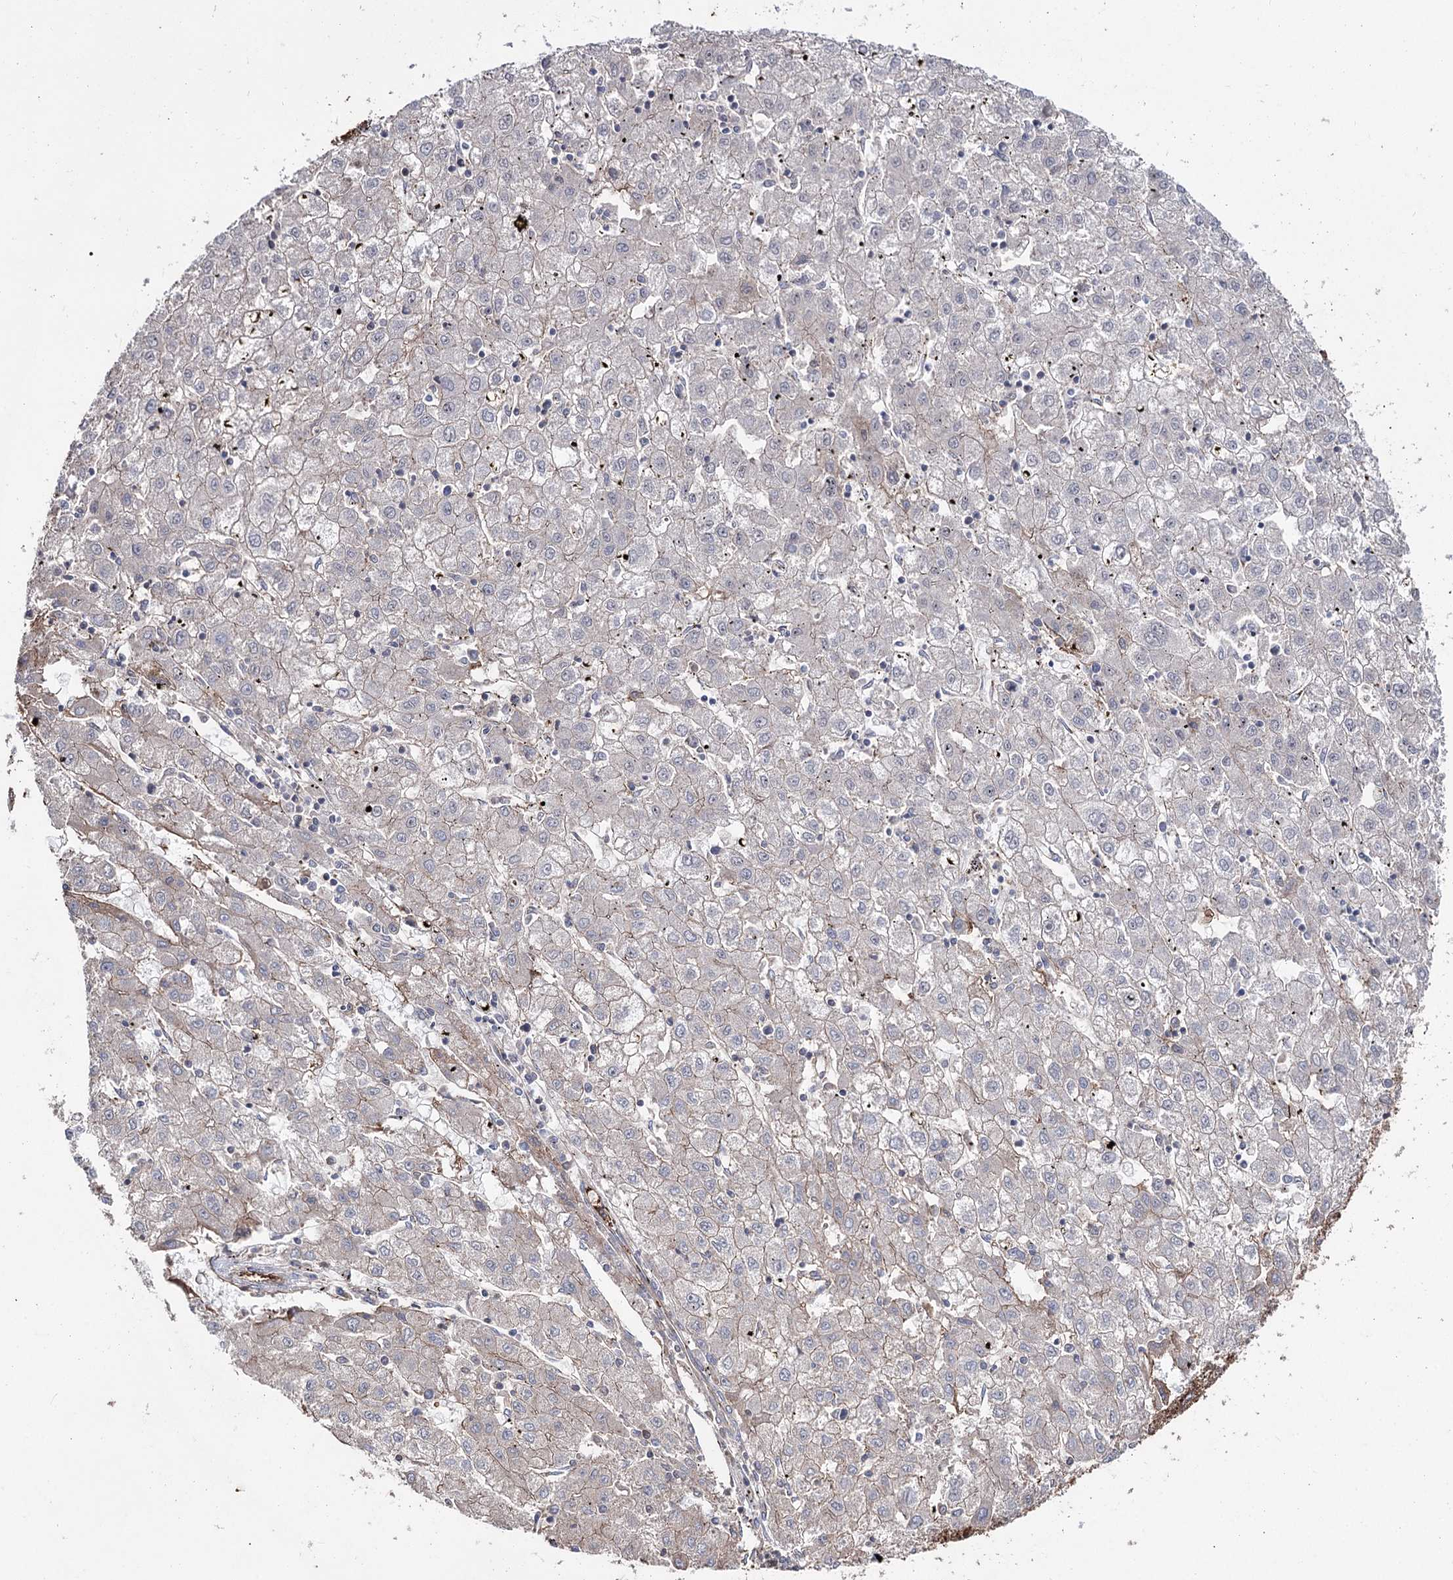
{"staining": {"intensity": "negative", "quantity": "none", "location": "none"}, "tissue": "liver cancer", "cell_type": "Tumor cells", "image_type": "cancer", "snomed": [{"axis": "morphology", "description": "Carcinoma, Hepatocellular, NOS"}, {"axis": "topography", "description": "Liver"}], "caption": "Image shows no protein staining in tumor cells of hepatocellular carcinoma (liver) tissue.", "gene": "ARHGAP20", "patient": {"sex": "male", "age": 72}}